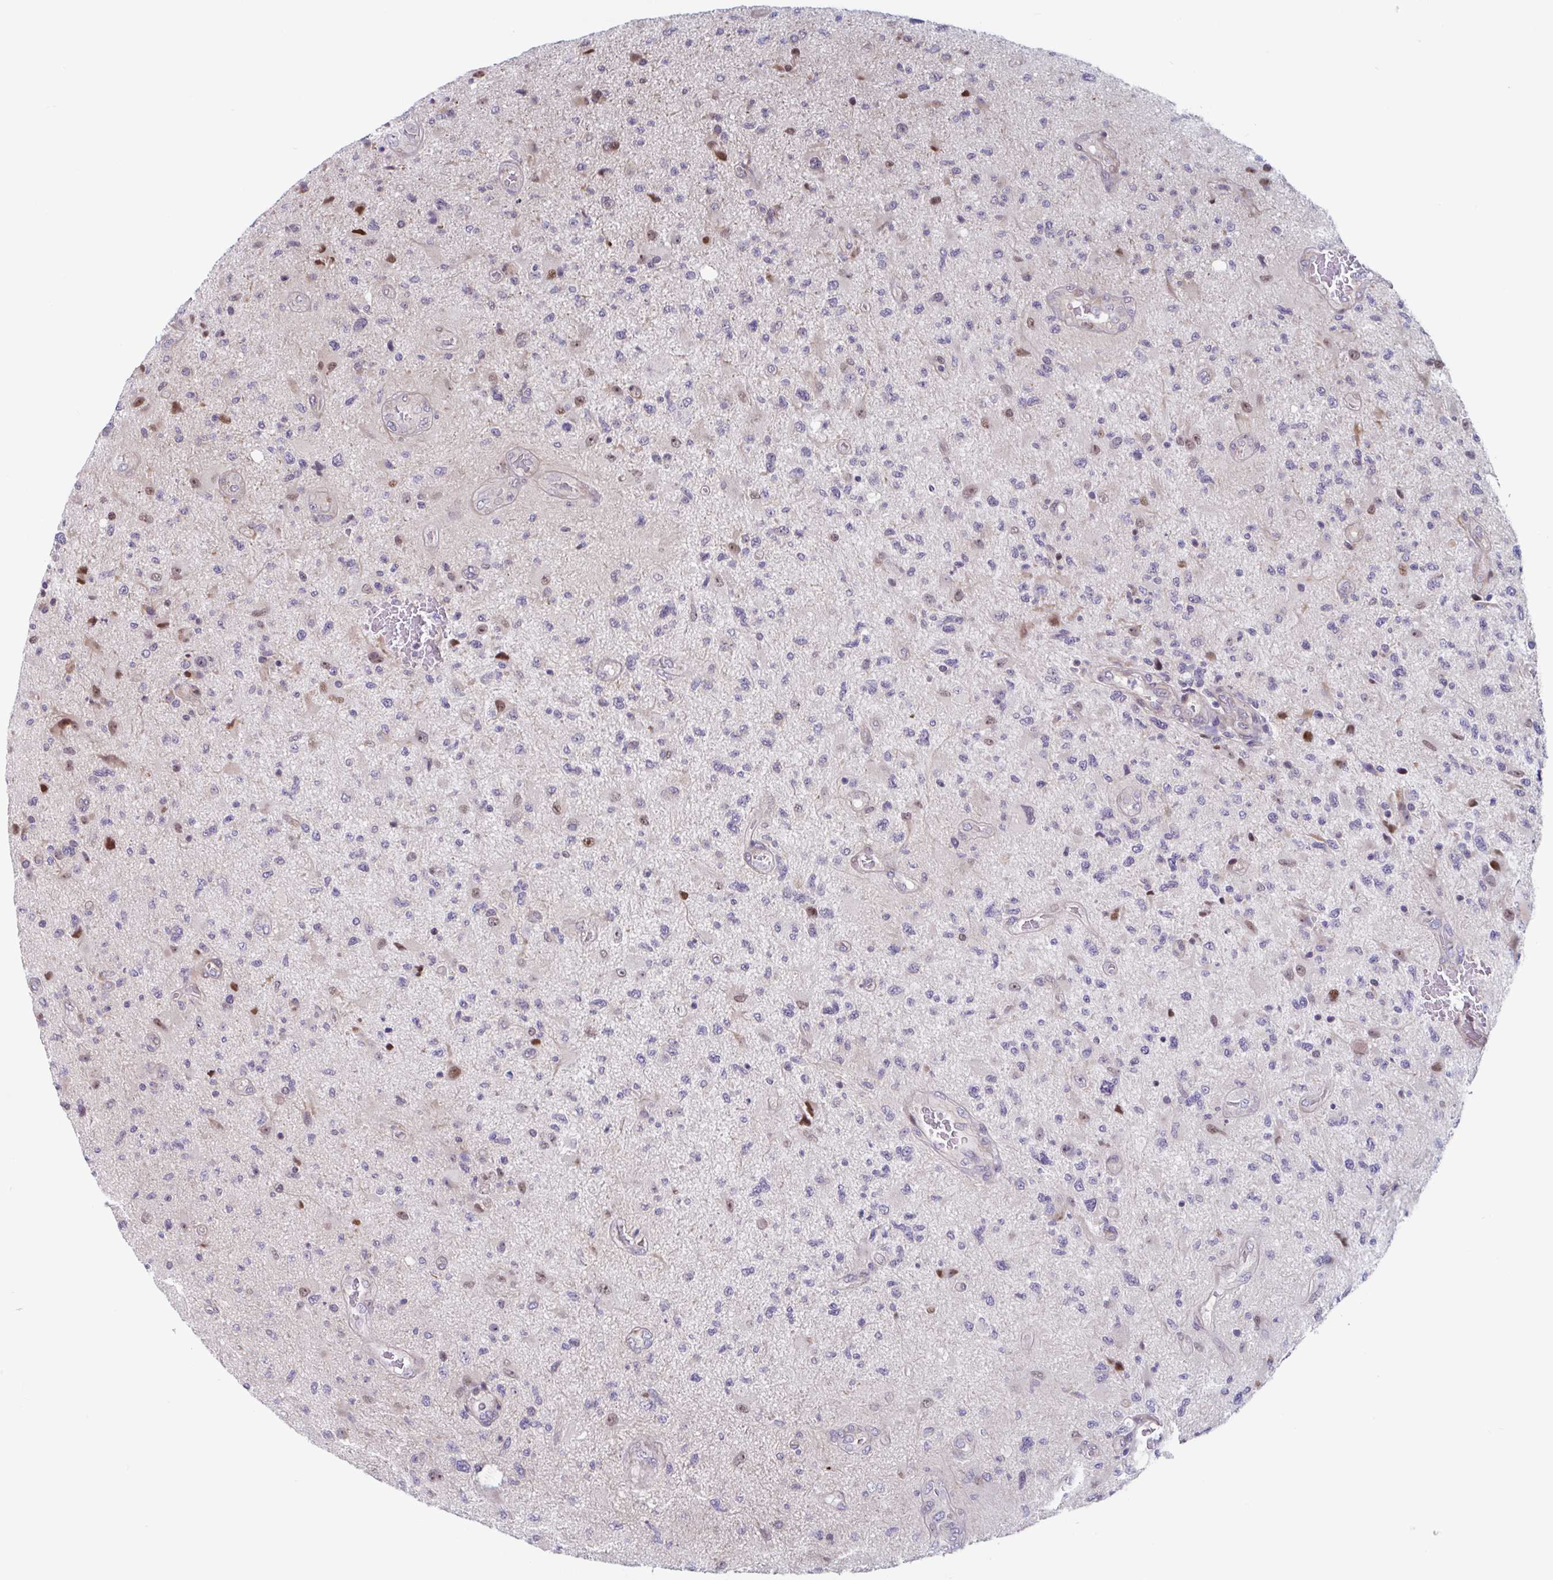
{"staining": {"intensity": "weak", "quantity": "<25%", "location": "nuclear"}, "tissue": "glioma", "cell_type": "Tumor cells", "image_type": "cancer", "snomed": [{"axis": "morphology", "description": "Glioma, malignant, High grade"}, {"axis": "topography", "description": "Brain"}], "caption": "There is no significant positivity in tumor cells of glioma.", "gene": "DUXA", "patient": {"sex": "male", "age": 67}}